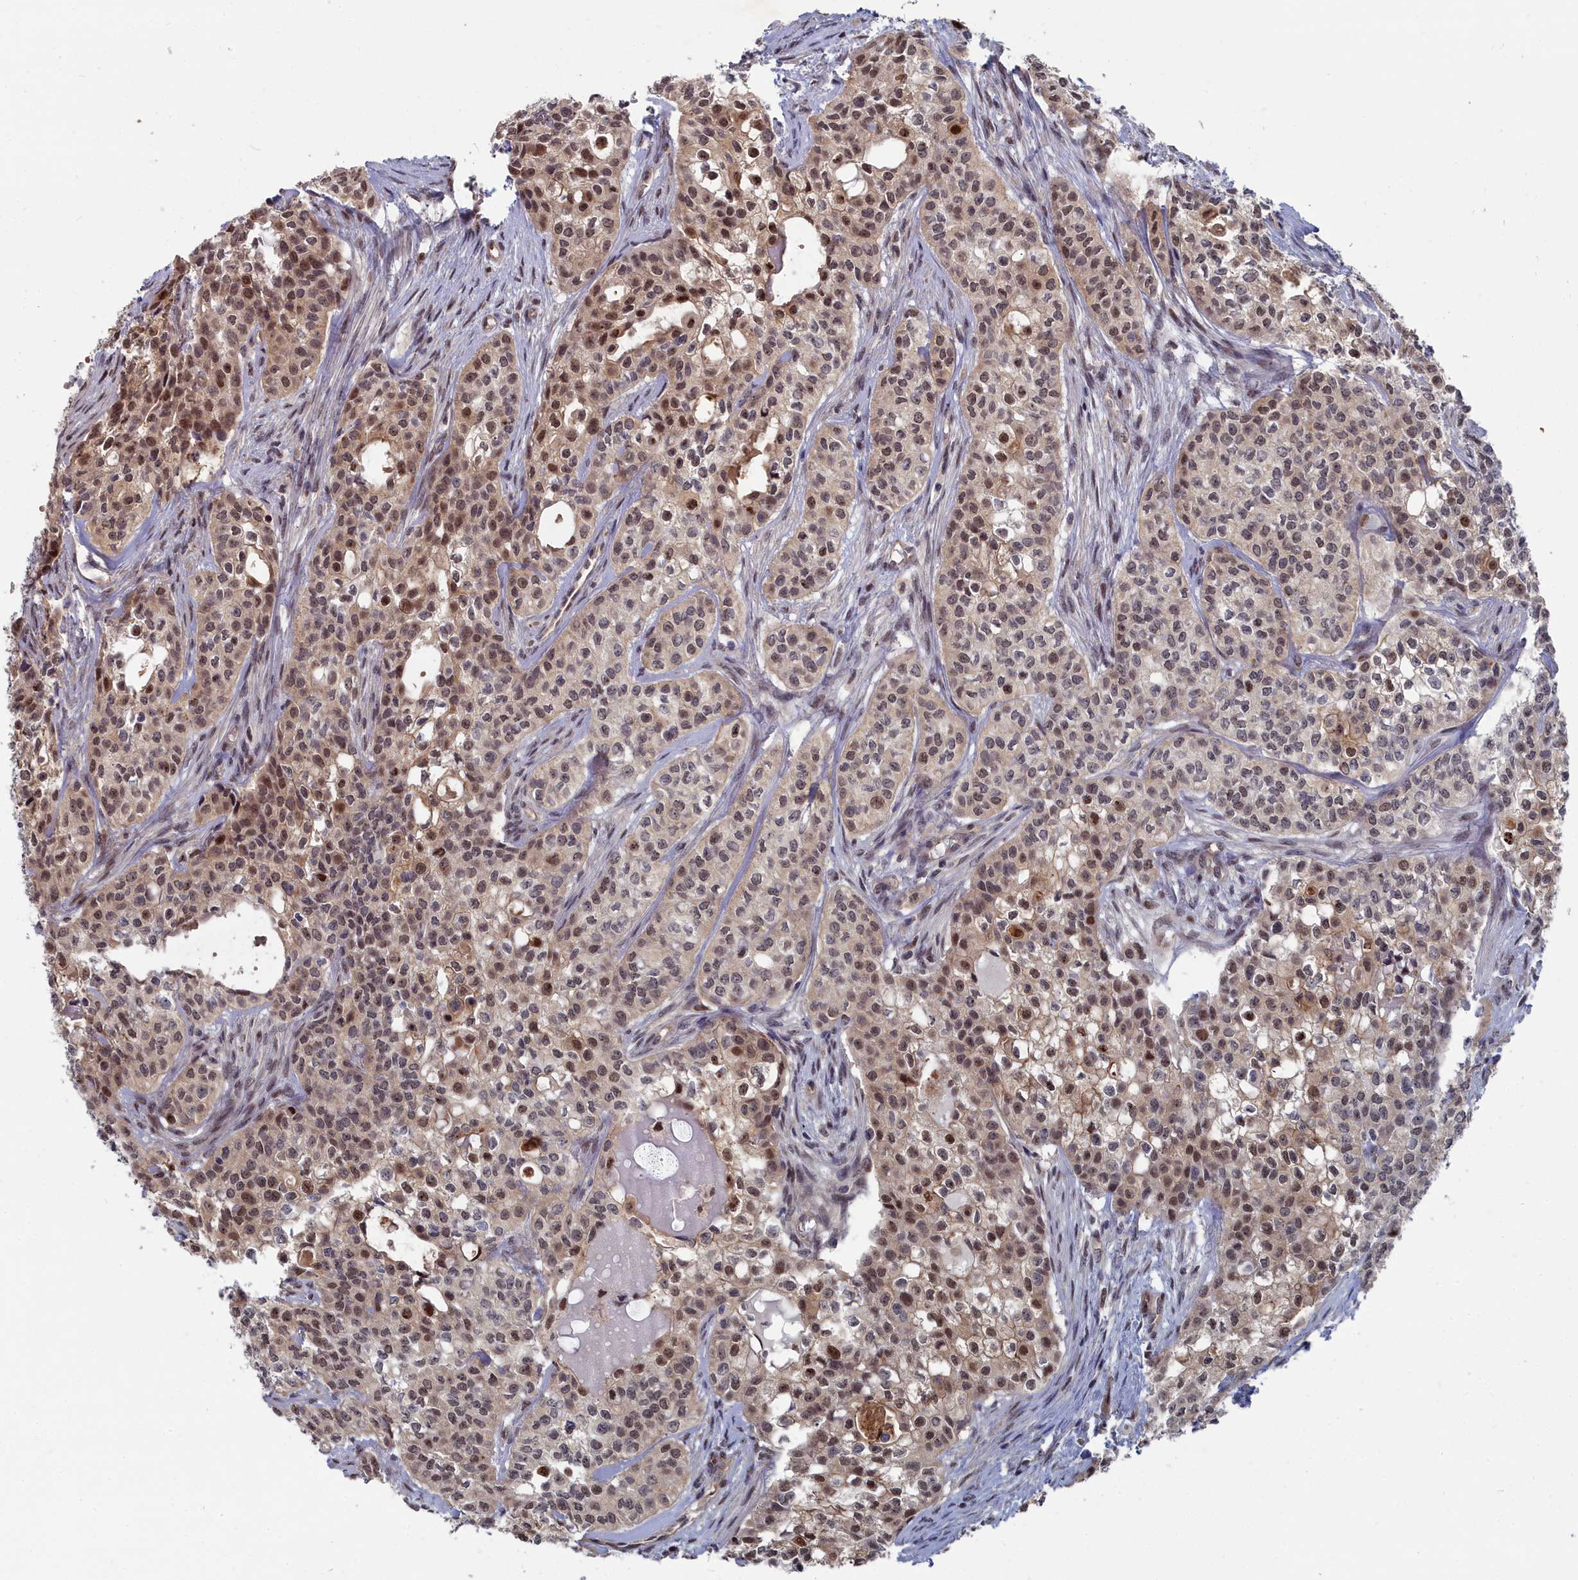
{"staining": {"intensity": "moderate", "quantity": "25%-75%", "location": "nuclear"}, "tissue": "head and neck cancer", "cell_type": "Tumor cells", "image_type": "cancer", "snomed": [{"axis": "morphology", "description": "Adenocarcinoma, NOS"}, {"axis": "topography", "description": "Head-Neck"}], "caption": "Head and neck cancer stained for a protein demonstrates moderate nuclear positivity in tumor cells. (Brightfield microscopy of DAB IHC at high magnification).", "gene": "RPS27A", "patient": {"sex": "male", "age": 81}}